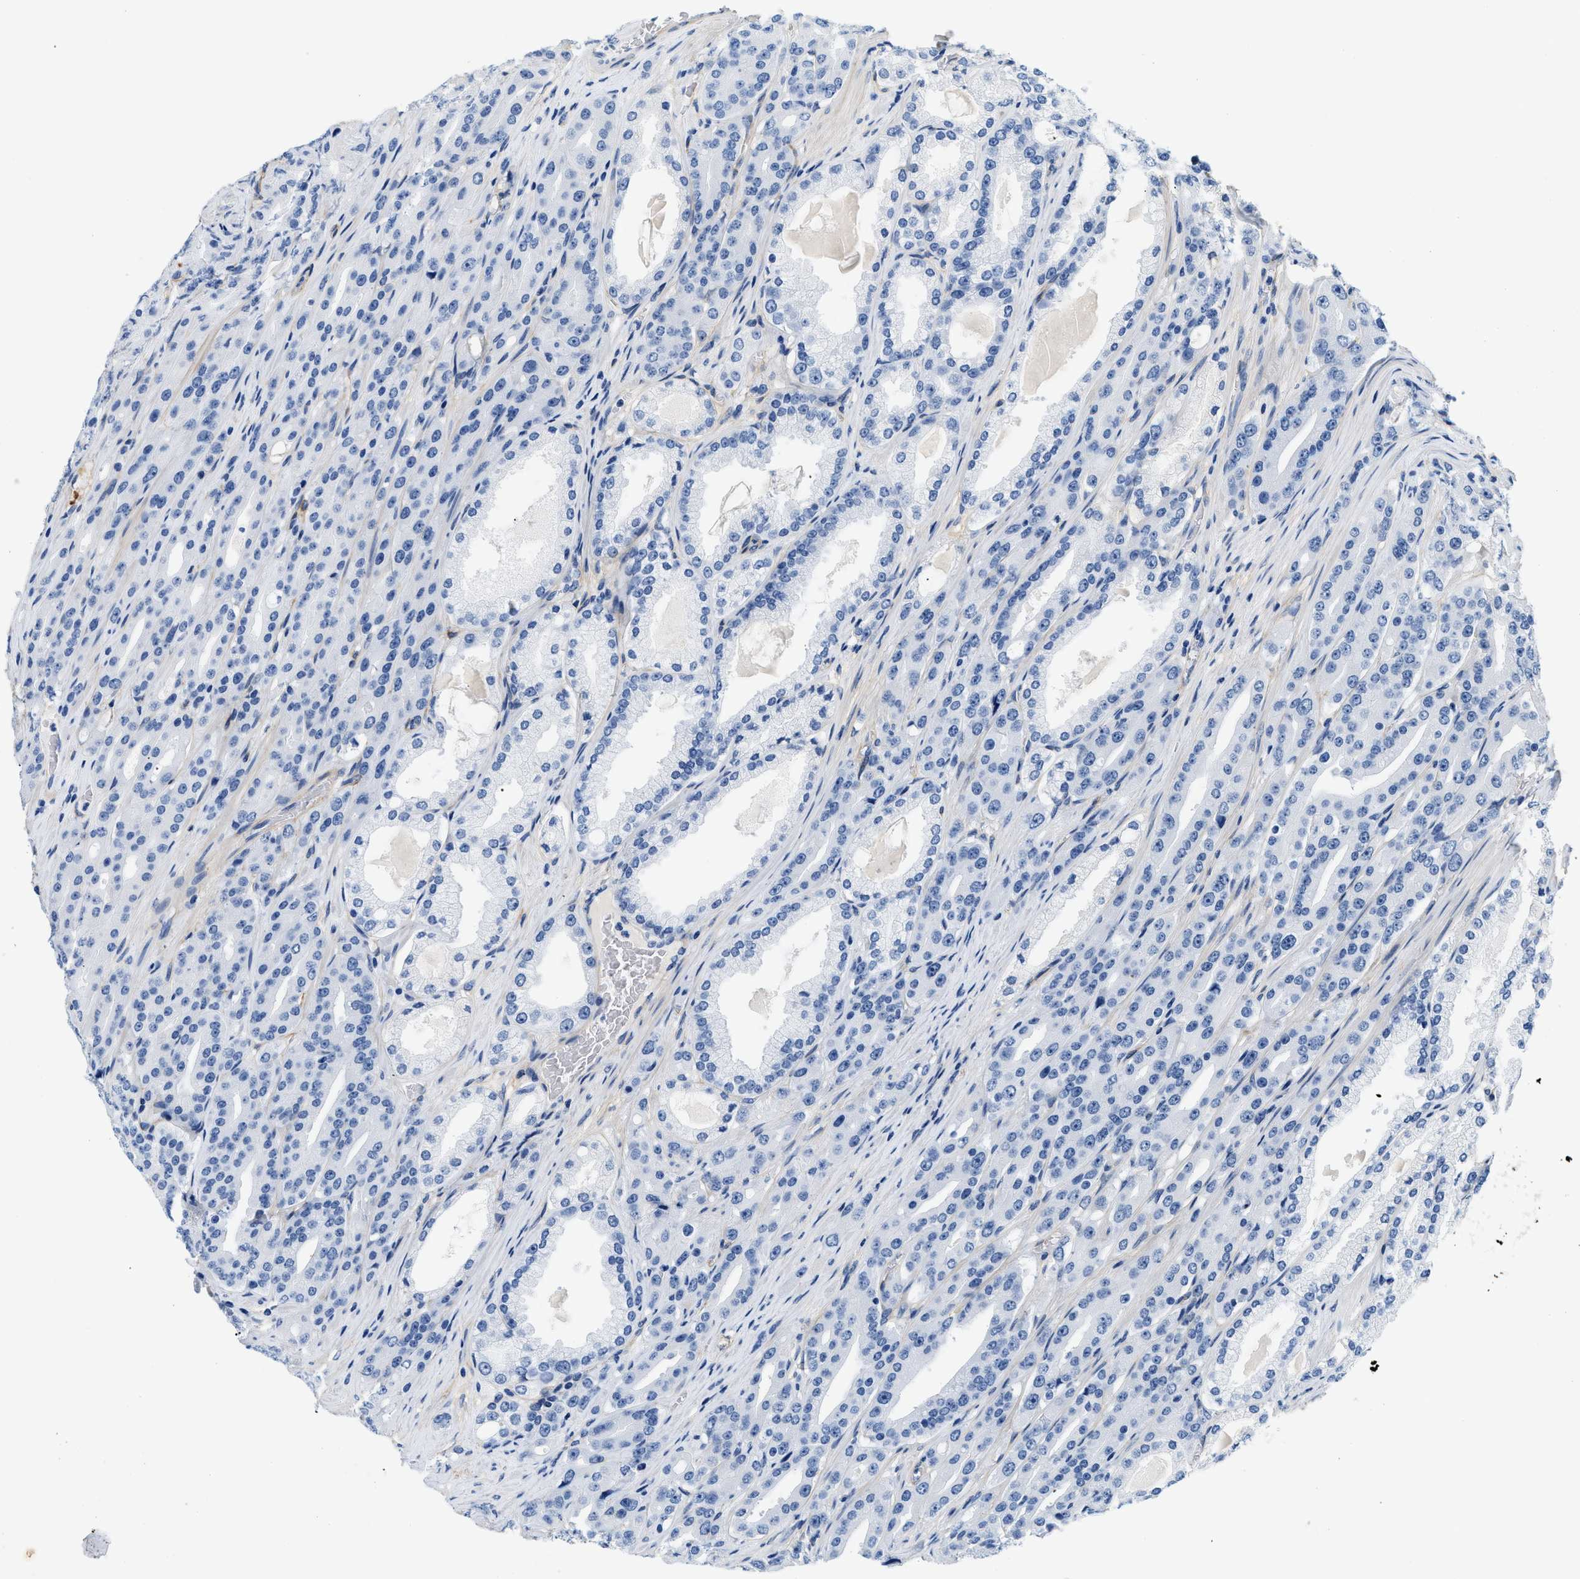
{"staining": {"intensity": "negative", "quantity": "none", "location": "none"}, "tissue": "prostate cancer", "cell_type": "Tumor cells", "image_type": "cancer", "snomed": [{"axis": "morphology", "description": "Adenocarcinoma, High grade"}, {"axis": "topography", "description": "Prostate"}], "caption": "IHC histopathology image of neoplastic tissue: human prostate cancer (high-grade adenocarcinoma) stained with DAB exhibits no significant protein expression in tumor cells.", "gene": "PDGFRB", "patient": {"sex": "male", "age": 71}}